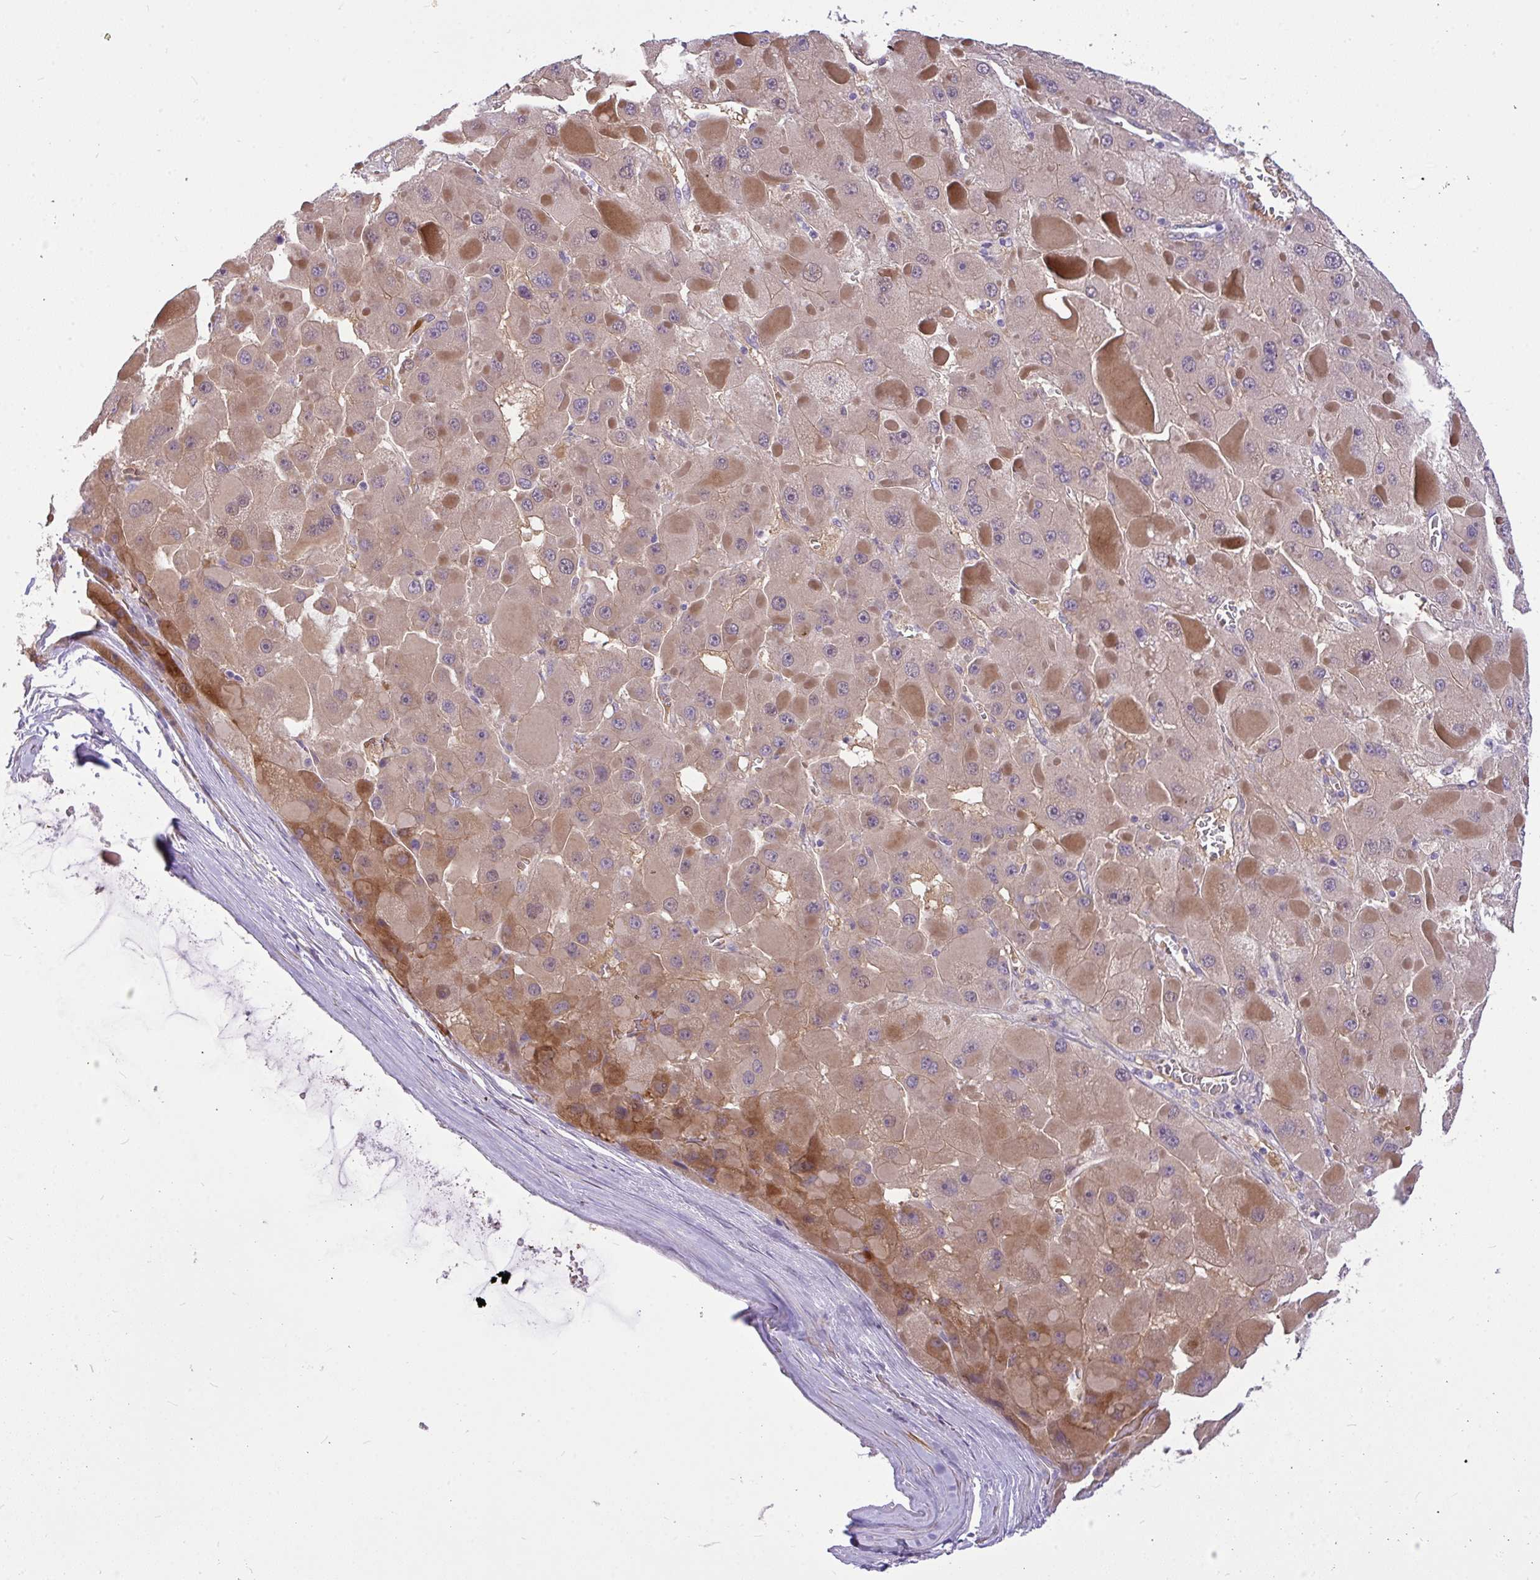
{"staining": {"intensity": "moderate", "quantity": "<25%", "location": "cytoplasmic/membranous"}, "tissue": "liver cancer", "cell_type": "Tumor cells", "image_type": "cancer", "snomed": [{"axis": "morphology", "description": "Carcinoma, Hepatocellular, NOS"}, {"axis": "topography", "description": "Liver"}], "caption": "Brown immunohistochemical staining in human liver cancer (hepatocellular carcinoma) shows moderate cytoplasmic/membranous staining in approximately <25% of tumor cells.", "gene": "MOCS1", "patient": {"sex": "female", "age": 73}}